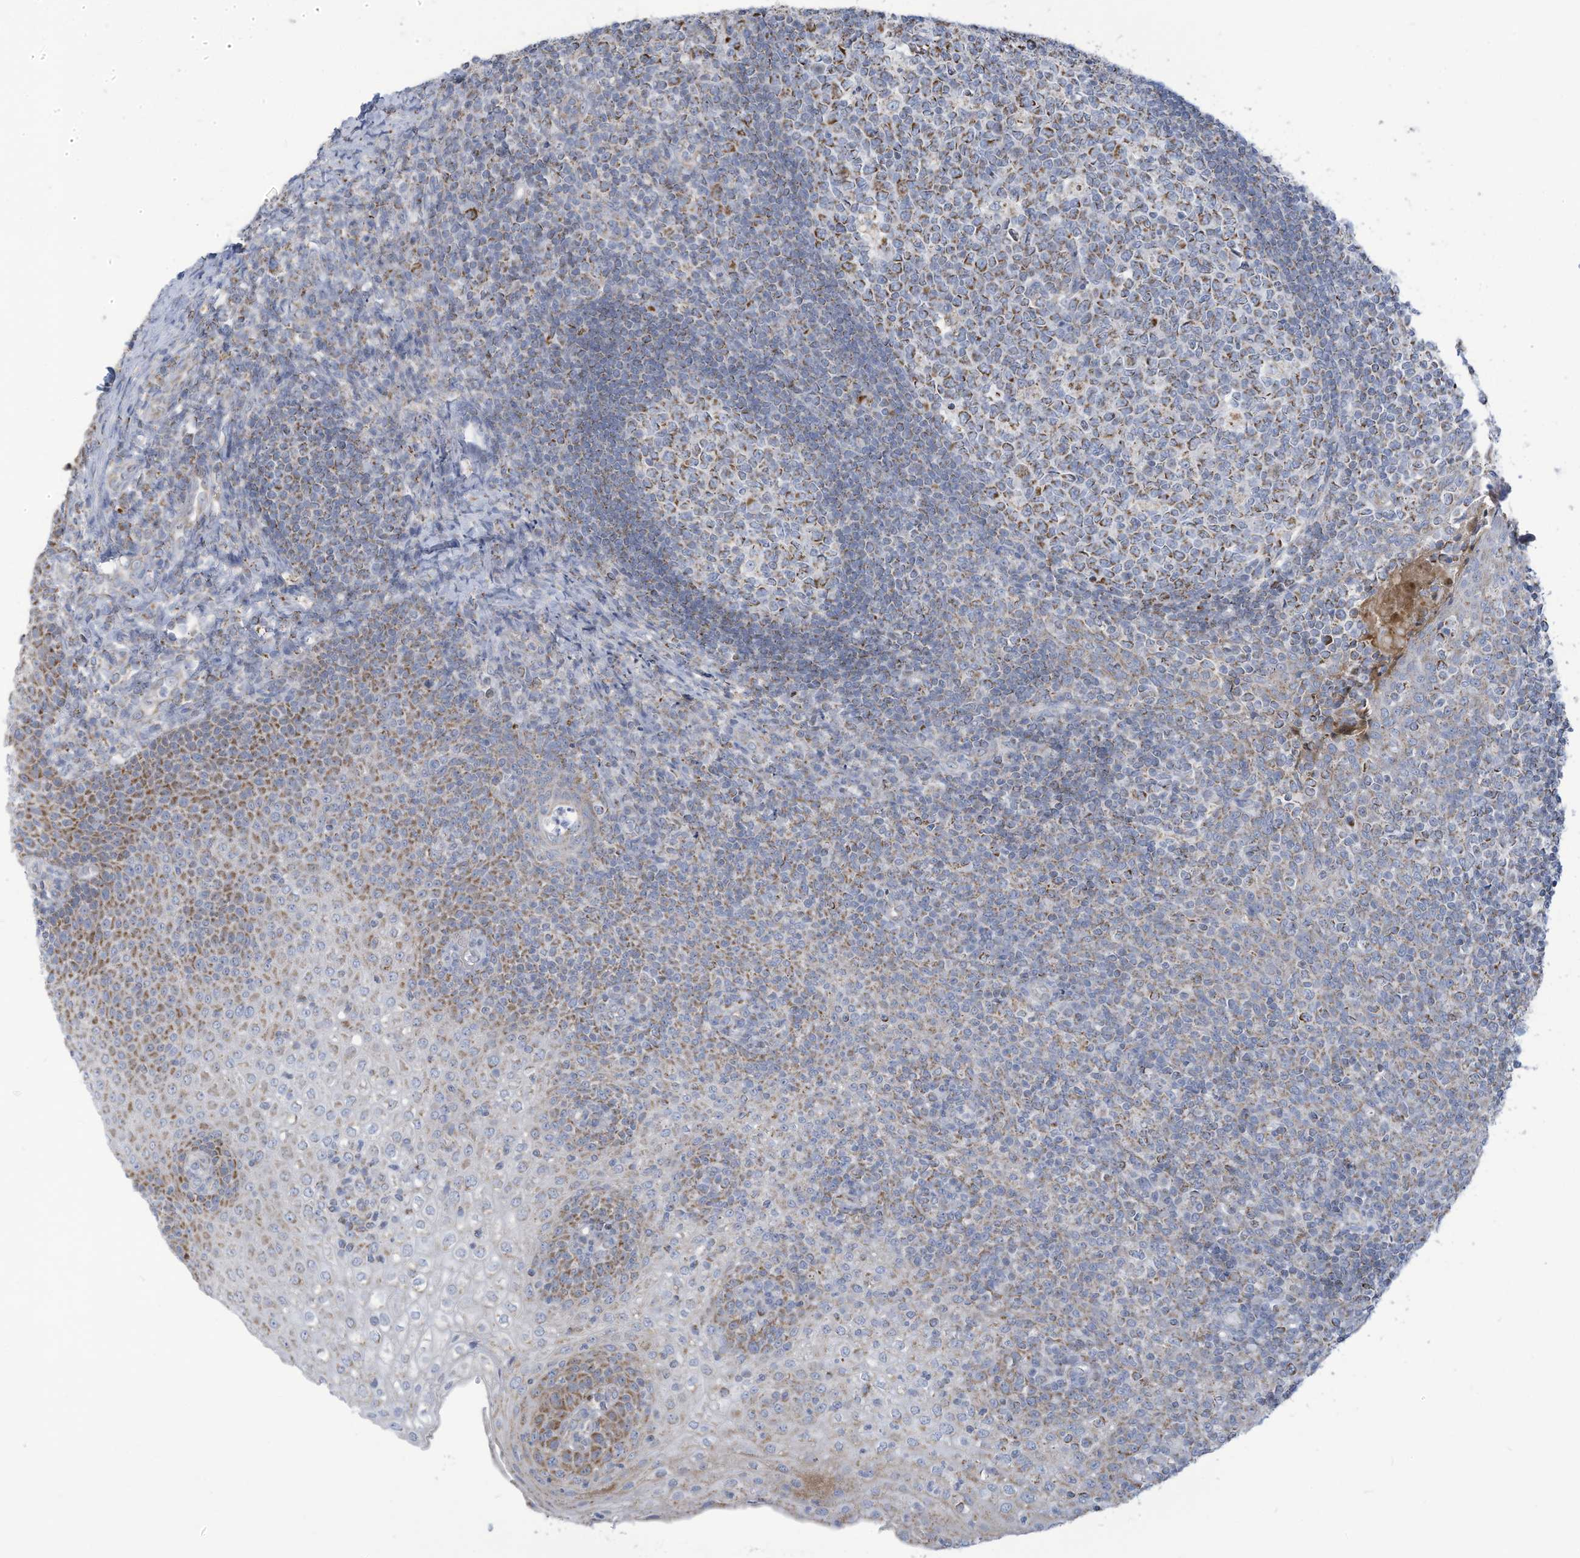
{"staining": {"intensity": "moderate", "quantity": ">75%", "location": "cytoplasmic/membranous"}, "tissue": "tonsil", "cell_type": "Germinal center cells", "image_type": "normal", "snomed": [{"axis": "morphology", "description": "Normal tissue, NOS"}, {"axis": "topography", "description": "Tonsil"}], "caption": "DAB (3,3'-diaminobenzidine) immunohistochemical staining of normal human tonsil demonstrates moderate cytoplasmic/membranous protein expression in approximately >75% of germinal center cells.", "gene": "NLN", "patient": {"sex": "female", "age": 19}}